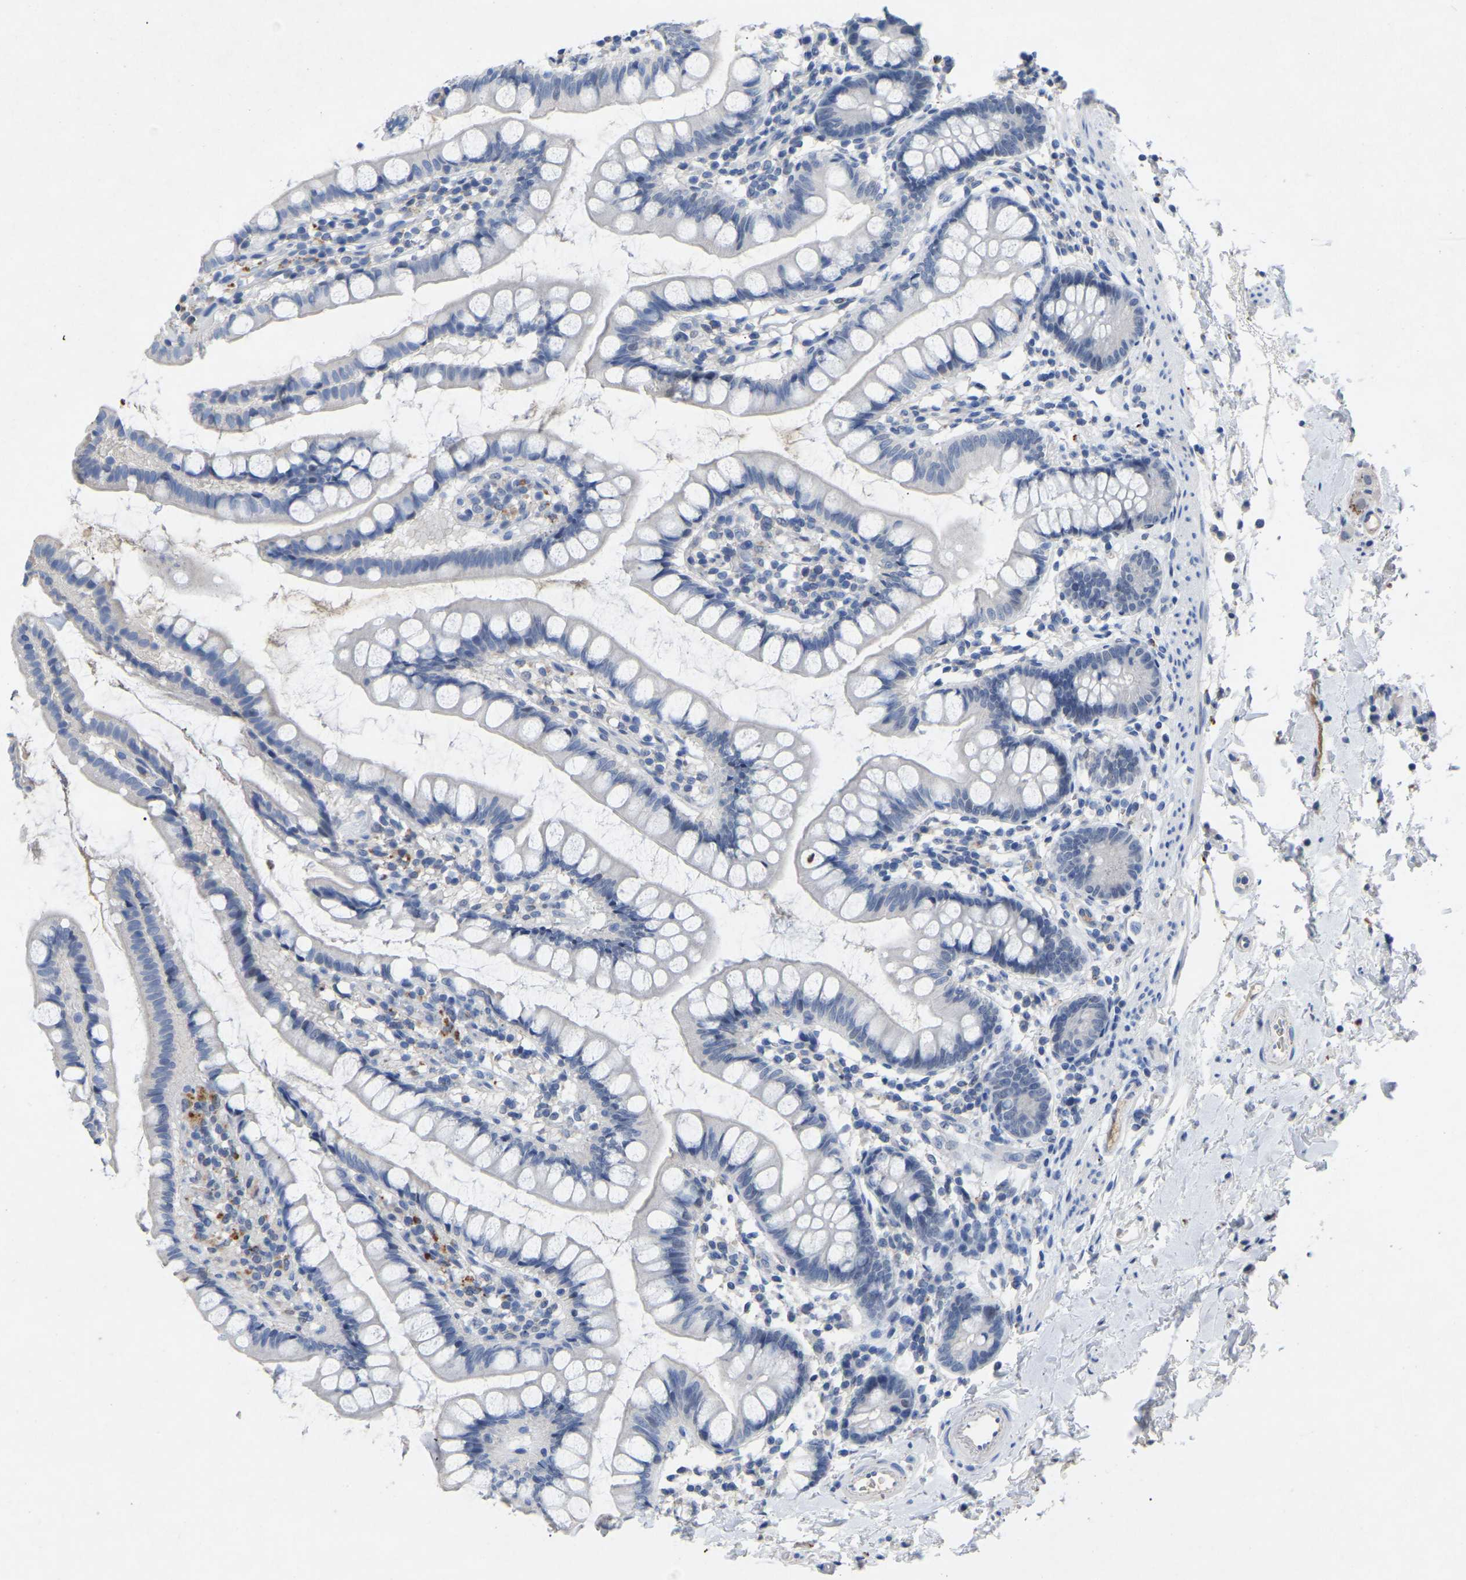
{"staining": {"intensity": "negative", "quantity": "none", "location": "none"}, "tissue": "small intestine", "cell_type": "Glandular cells", "image_type": "normal", "snomed": [{"axis": "morphology", "description": "Normal tissue, NOS"}, {"axis": "topography", "description": "Small intestine"}], "caption": "Immunohistochemistry (IHC) micrograph of unremarkable small intestine: small intestine stained with DAB exhibits no significant protein positivity in glandular cells.", "gene": "SMPD2", "patient": {"sex": "female", "age": 84}}